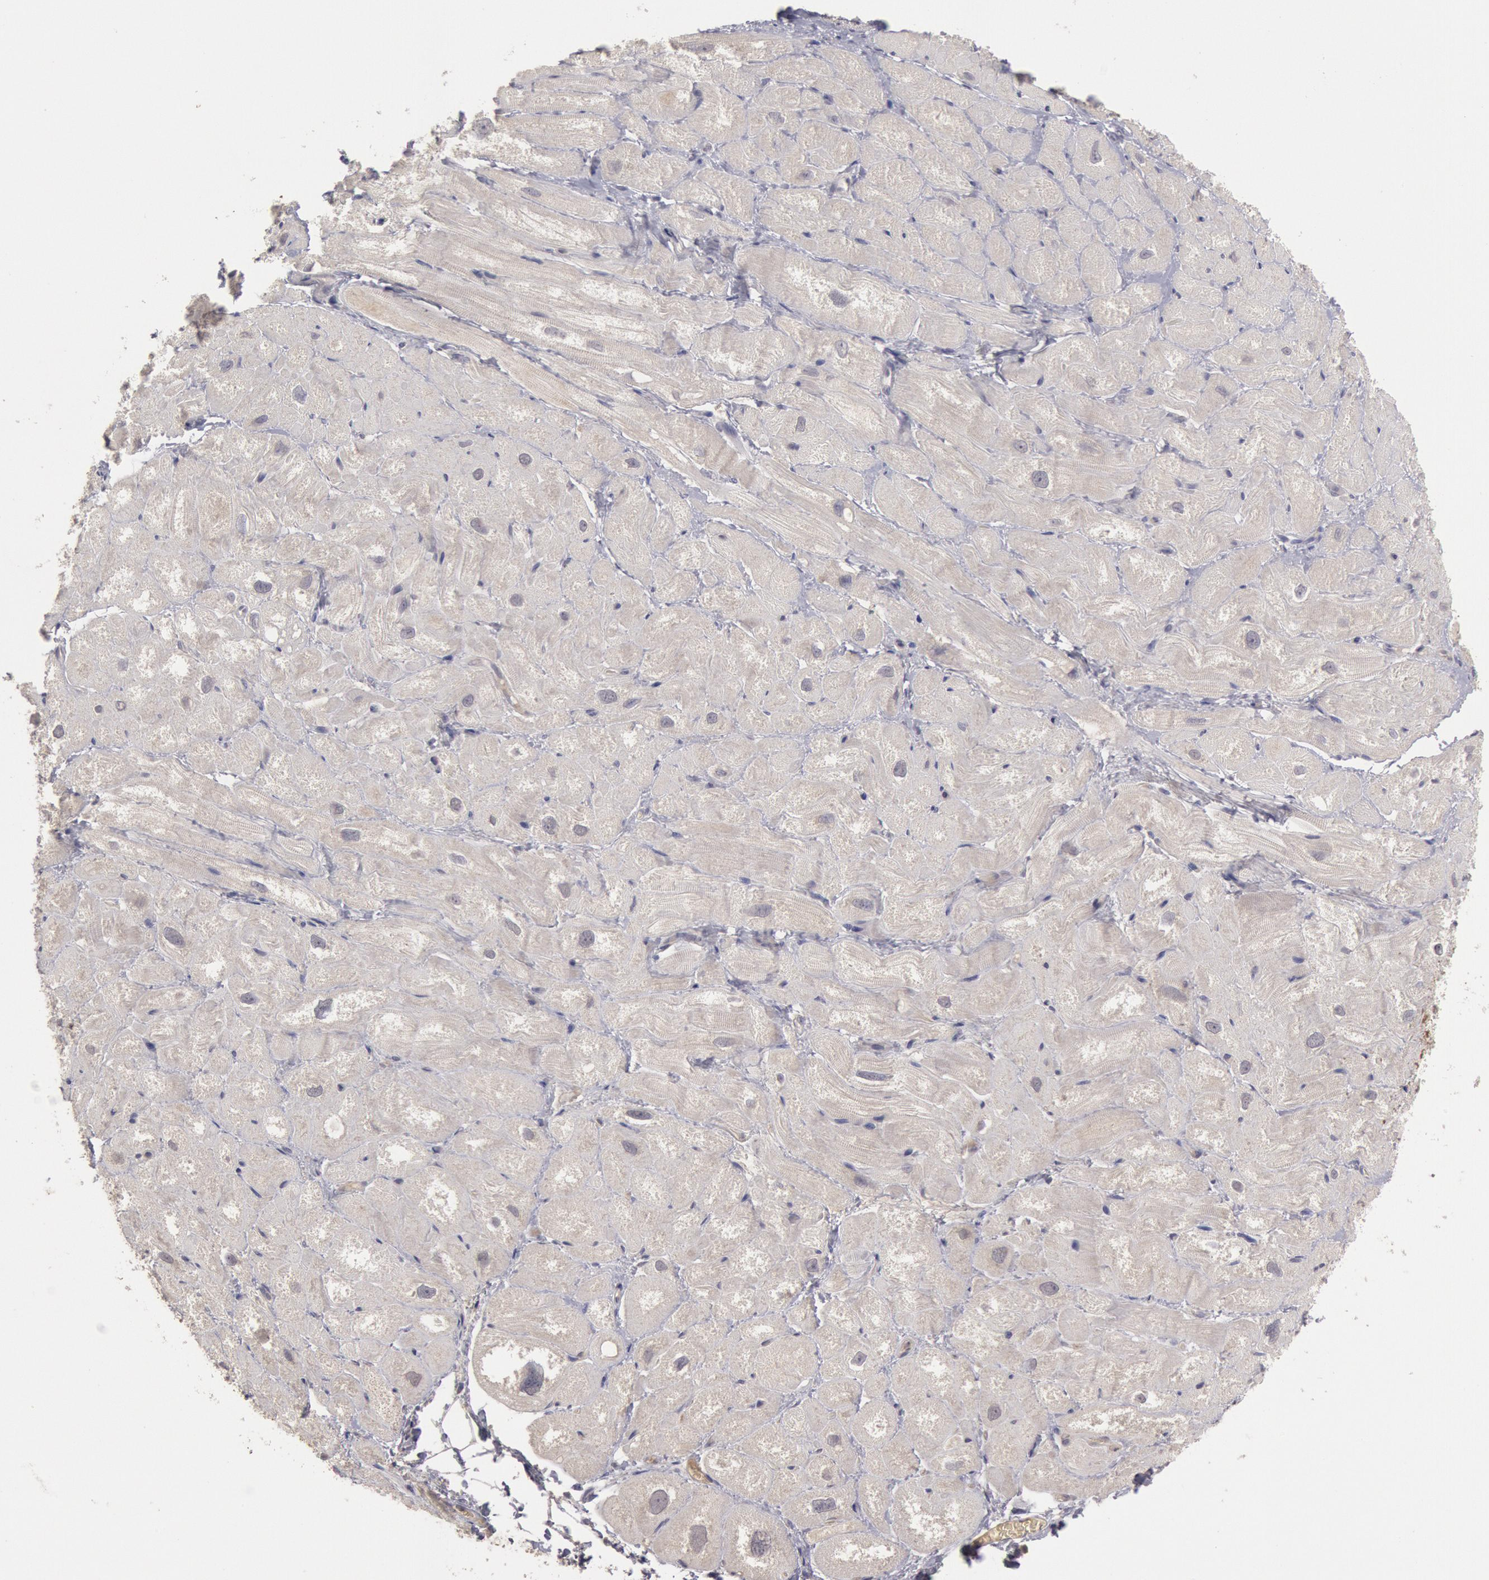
{"staining": {"intensity": "negative", "quantity": "none", "location": "none"}, "tissue": "heart muscle", "cell_type": "Cardiomyocytes", "image_type": "normal", "snomed": [{"axis": "morphology", "description": "Normal tissue, NOS"}, {"axis": "topography", "description": "Heart"}], "caption": "IHC photomicrograph of normal heart muscle: human heart muscle stained with DAB (3,3'-diaminobenzidine) displays no significant protein positivity in cardiomyocytes.", "gene": "ZFP36L1", "patient": {"sex": "male", "age": 49}}